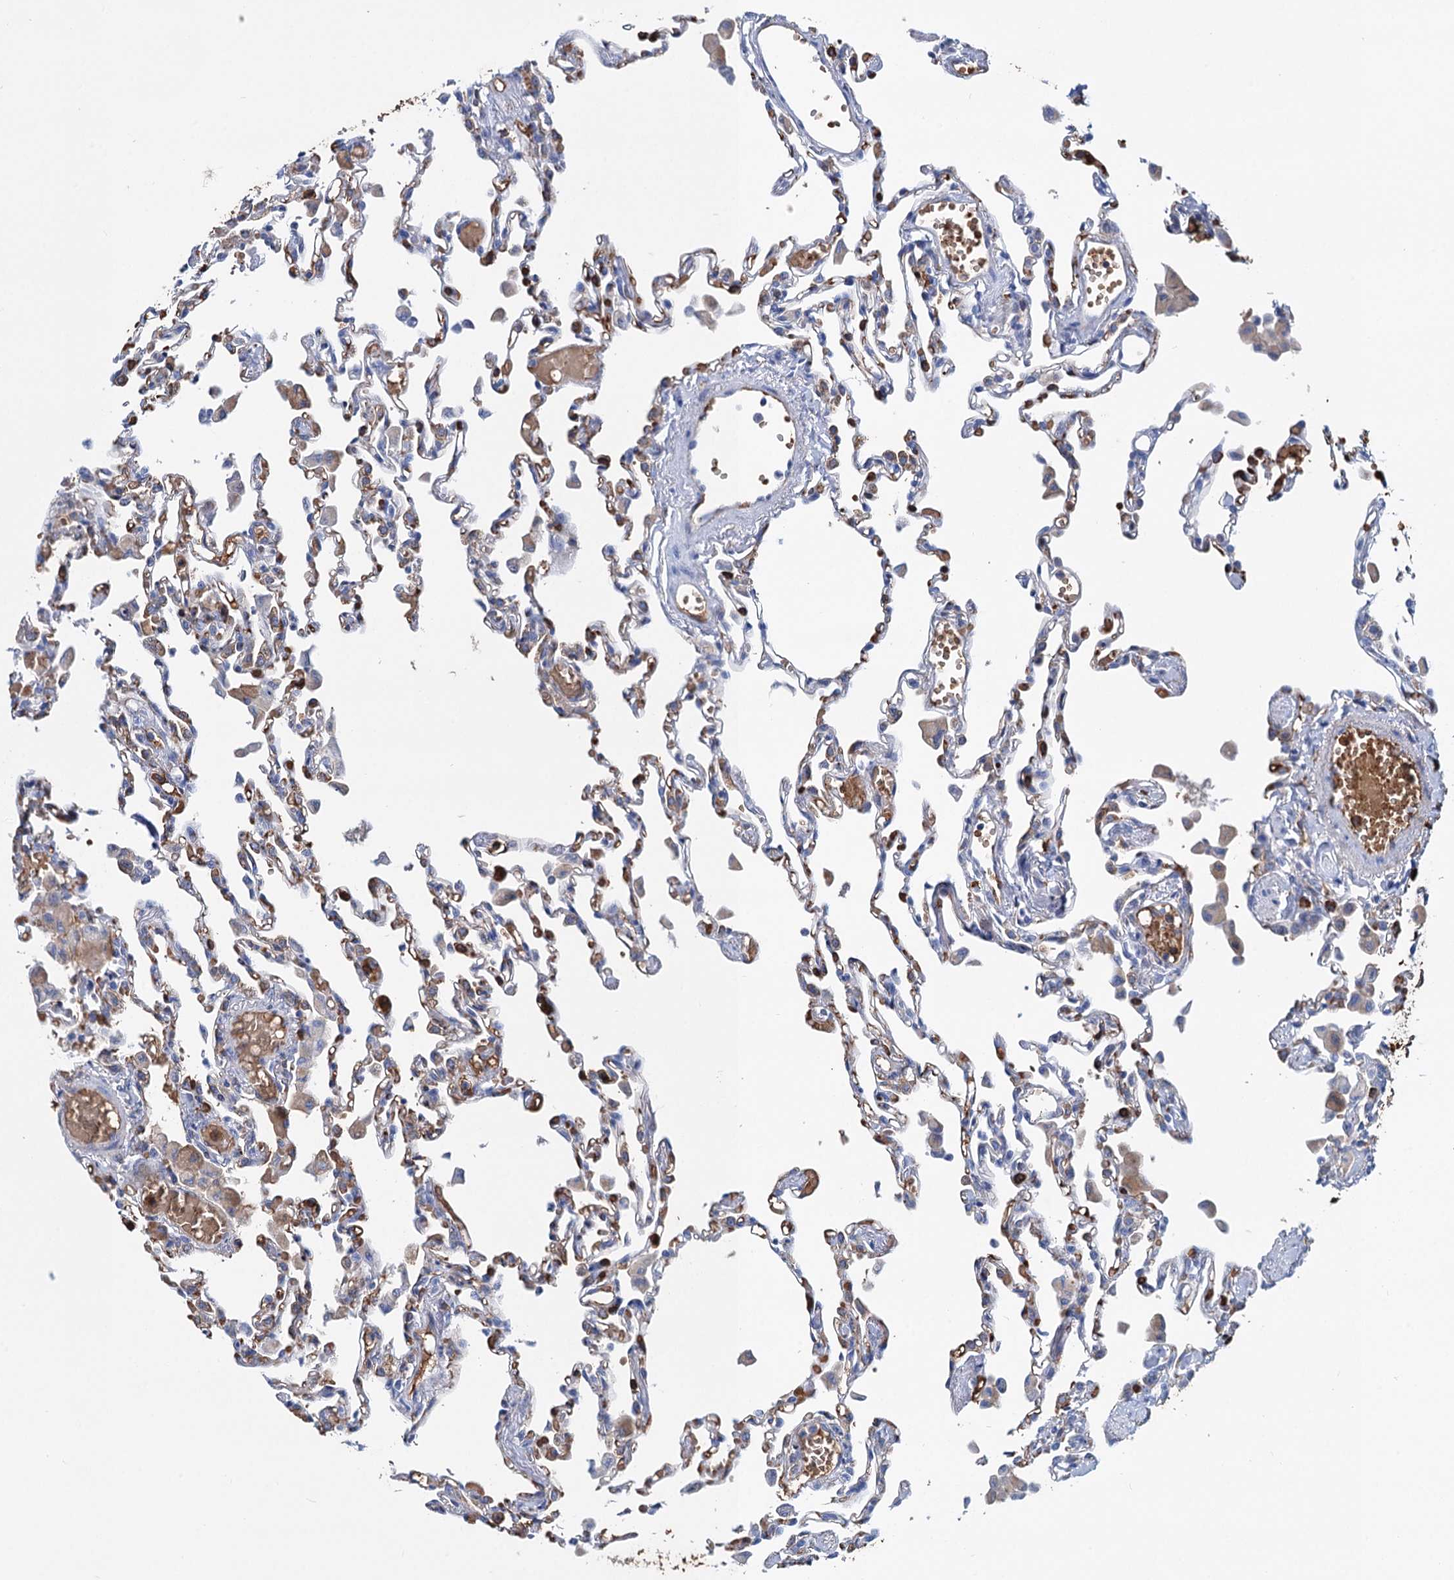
{"staining": {"intensity": "weak", "quantity": "25%-75%", "location": "nuclear"}, "tissue": "lung", "cell_type": "Alveolar cells", "image_type": "normal", "snomed": [{"axis": "morphology", "description": "Normal tissue, NOS"}, {"axis": "topography", "description": "Bronchus"}, {"axis": "topography", "description": "Lung"}], "caption": "Lung stained with DAB IHC displays low levels of weak nuclear staining in about 25%-75% of alveolar cells.", "gene": "RPUSD3", "patient": {"sex": "female", "age": 49}}